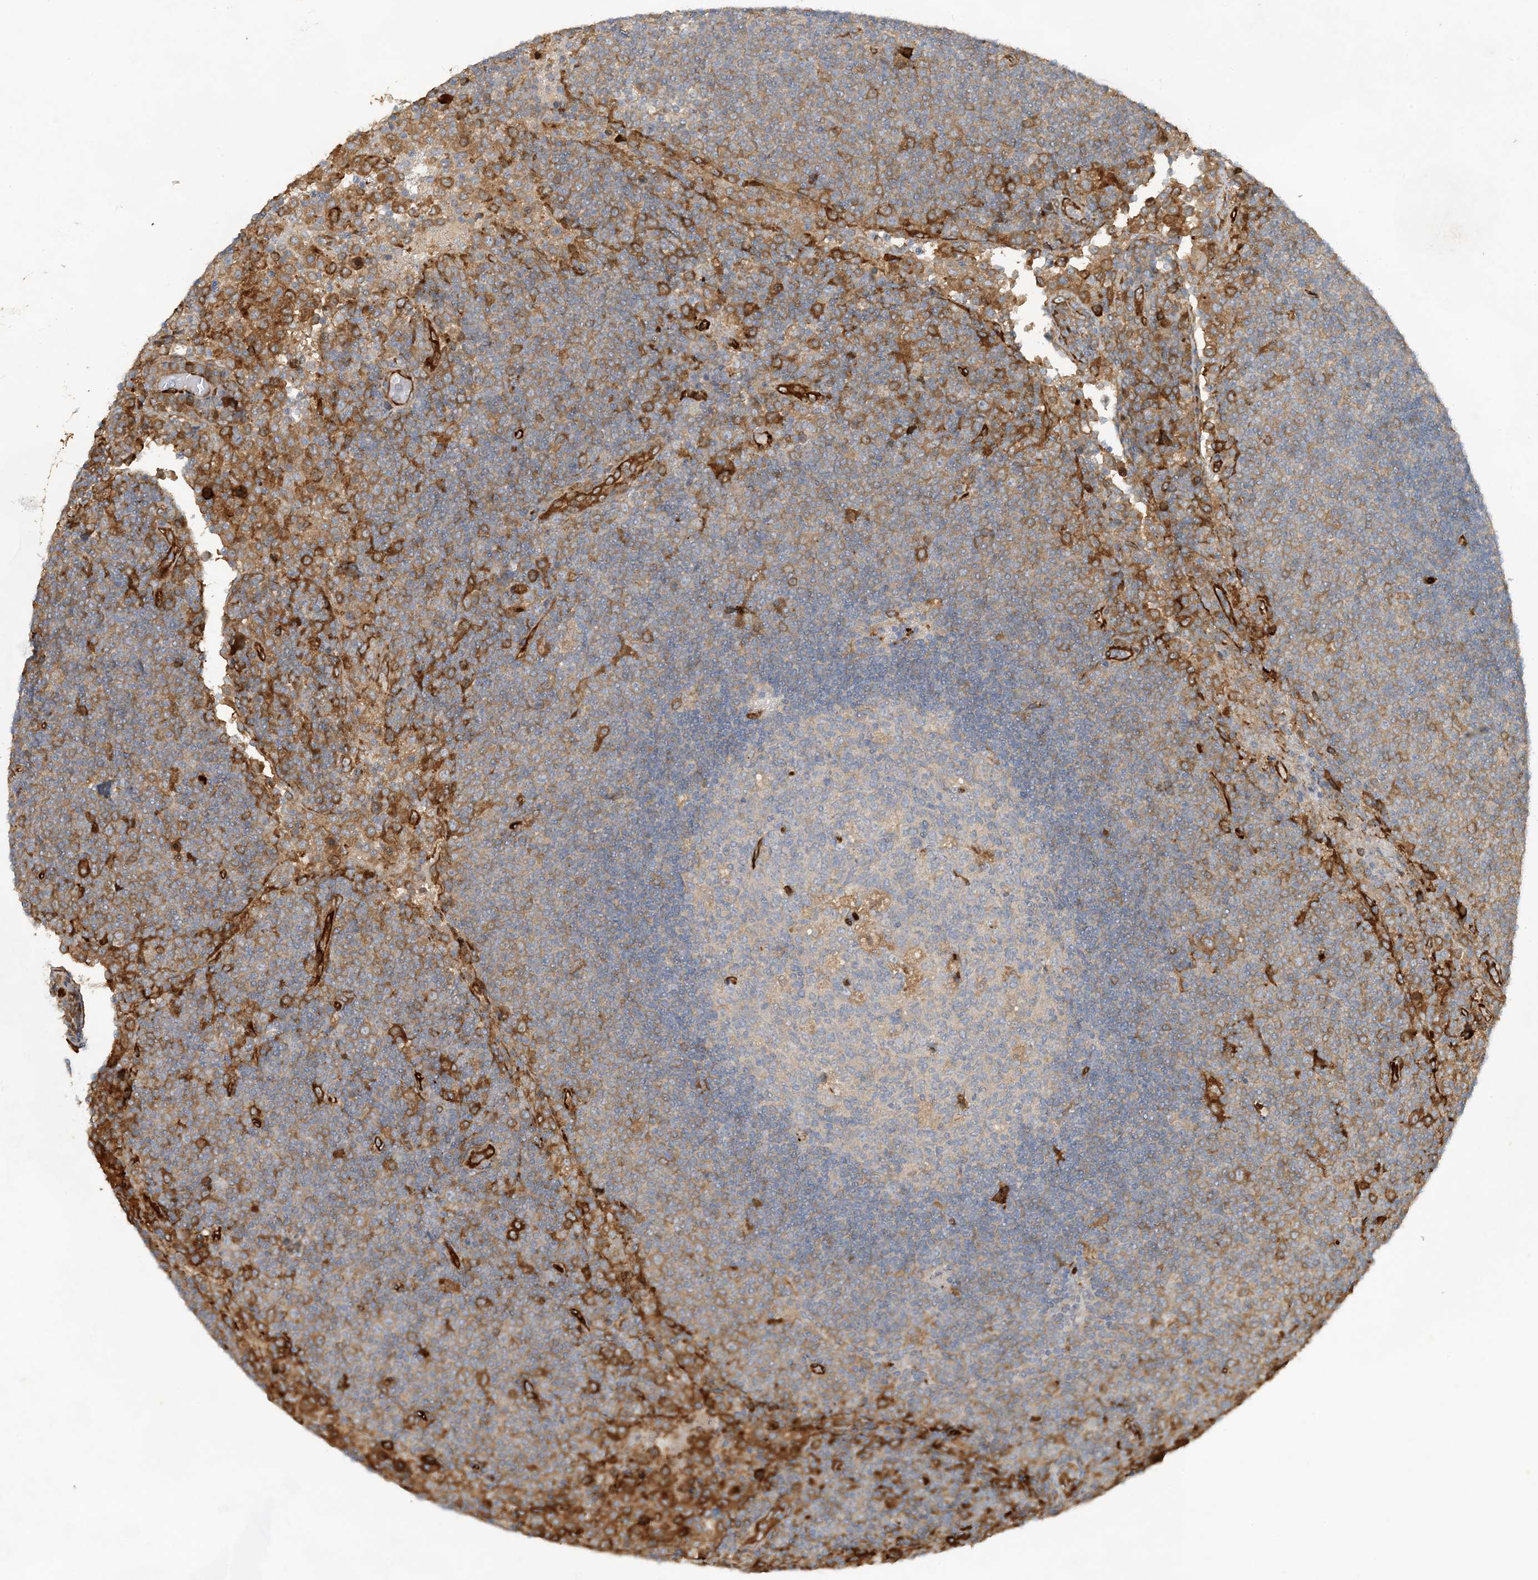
{"staining": {"intensity": "weak", "quantity": "<25%", "location": "cytoplasmic/membranous"}, "tissue": "lymph node", "cell_type": "Germinal center cells", "image_type": "normal", "snomed": [{"axis": "morphology", "description": "Normal tissue, NOS"}, {"axis": "topography", "description": "Lymph node"}], "caption": "This photomicrograph is of unremarkable lymph node stained with IHC to label a protein in brown with the nuclei are counter-stained blue. There is no expression in germinal center cells.", "gene": "CDS1", "patient": {"sex": "female", "age": 53}}